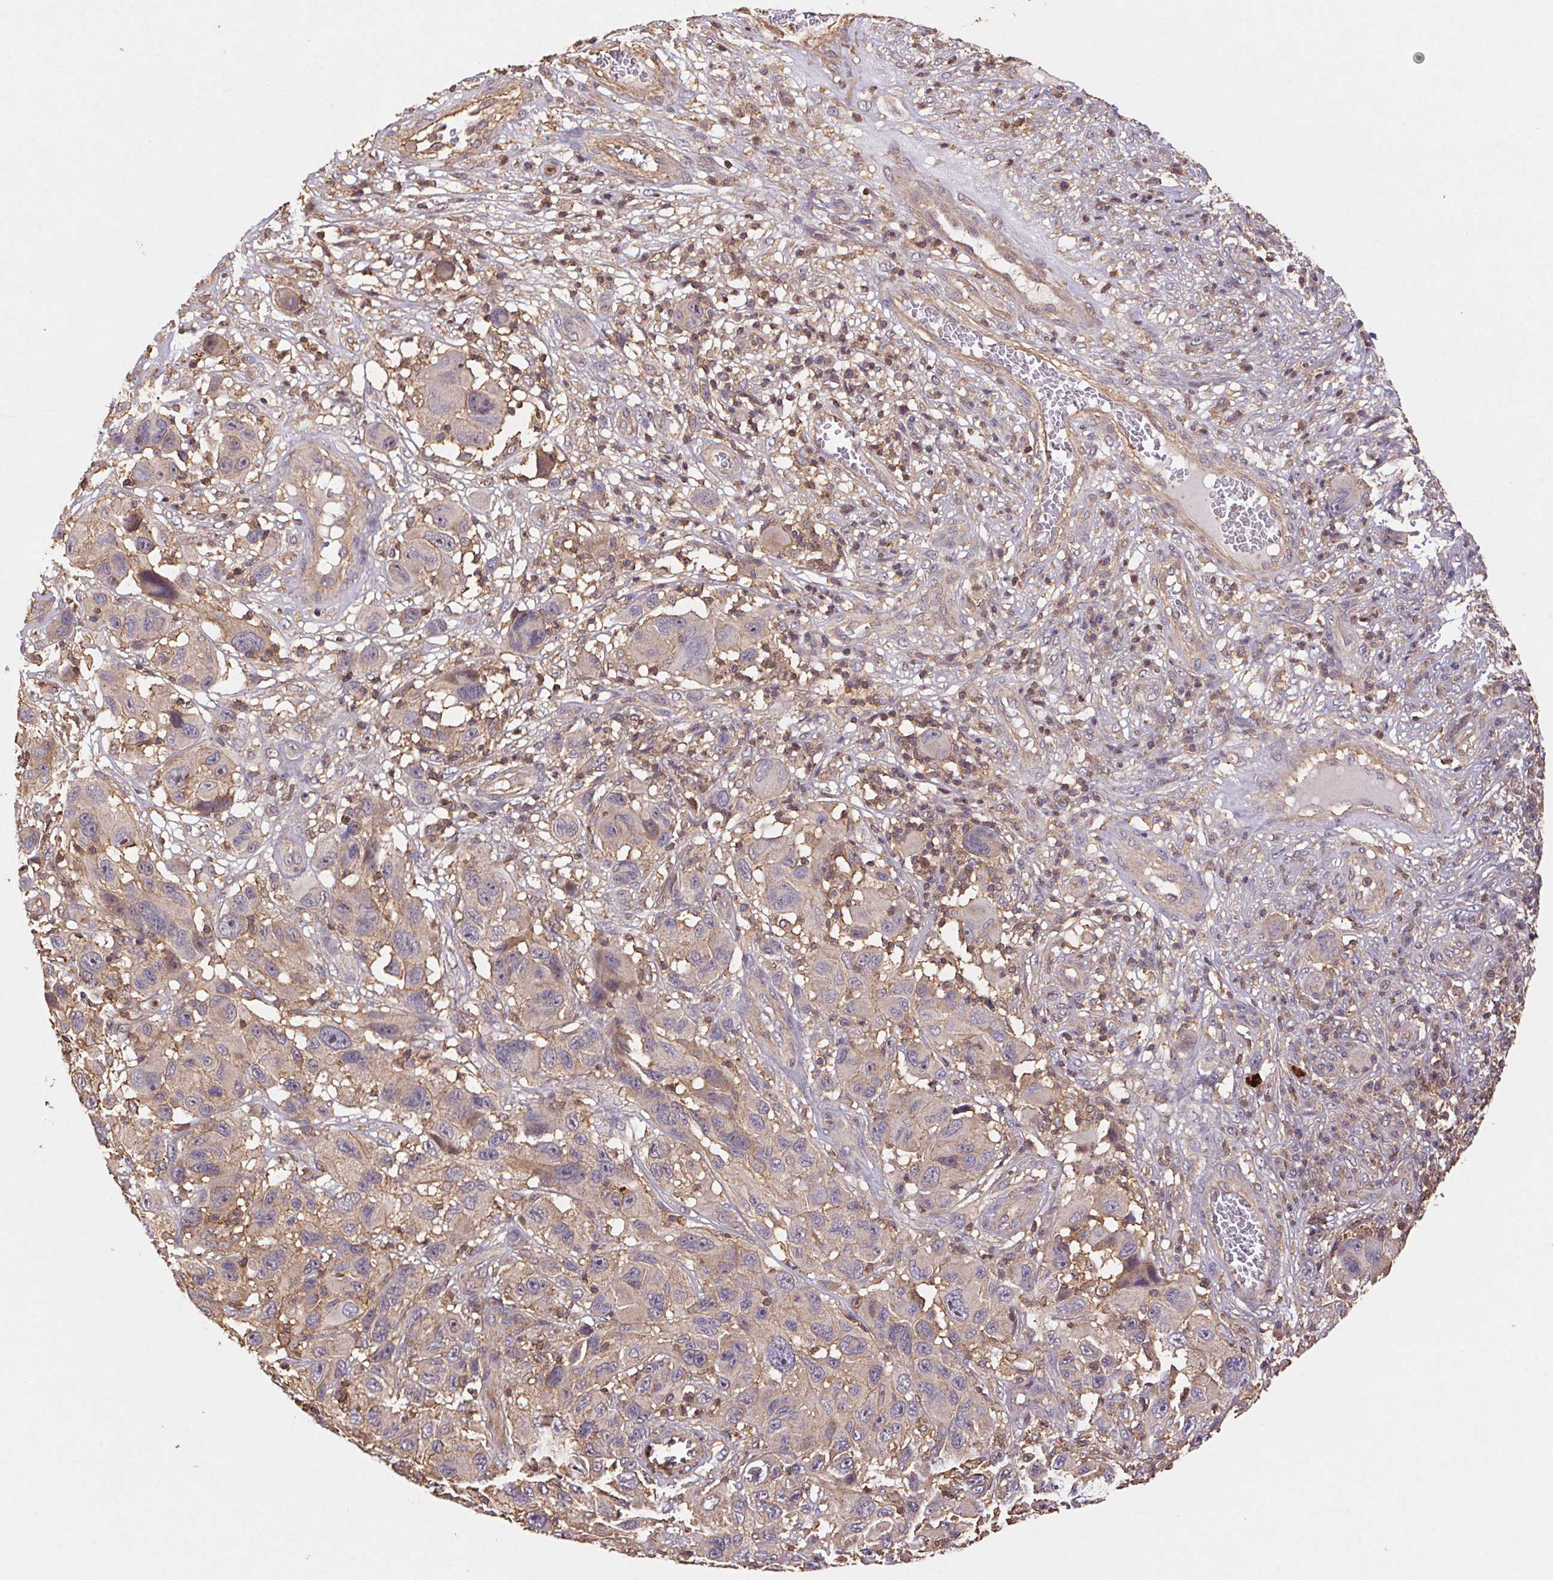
{"staining": {"intensity": "negative", "quantity": "none", "location": "none"}, "tissue": "melanoma", "cell_type": "Tumor cells", "image_type": "cancer", "snomed": [{"axis": "morphology", "description": "Malignant melanoma, NOS"}, {"axis": "topography", "description": "Skin"}], "caption": "IHC of human malignant melanoma displays no staining in tumor cells.", "gene": "ATG10", "patient": {"sex": "male", "age": 53}}